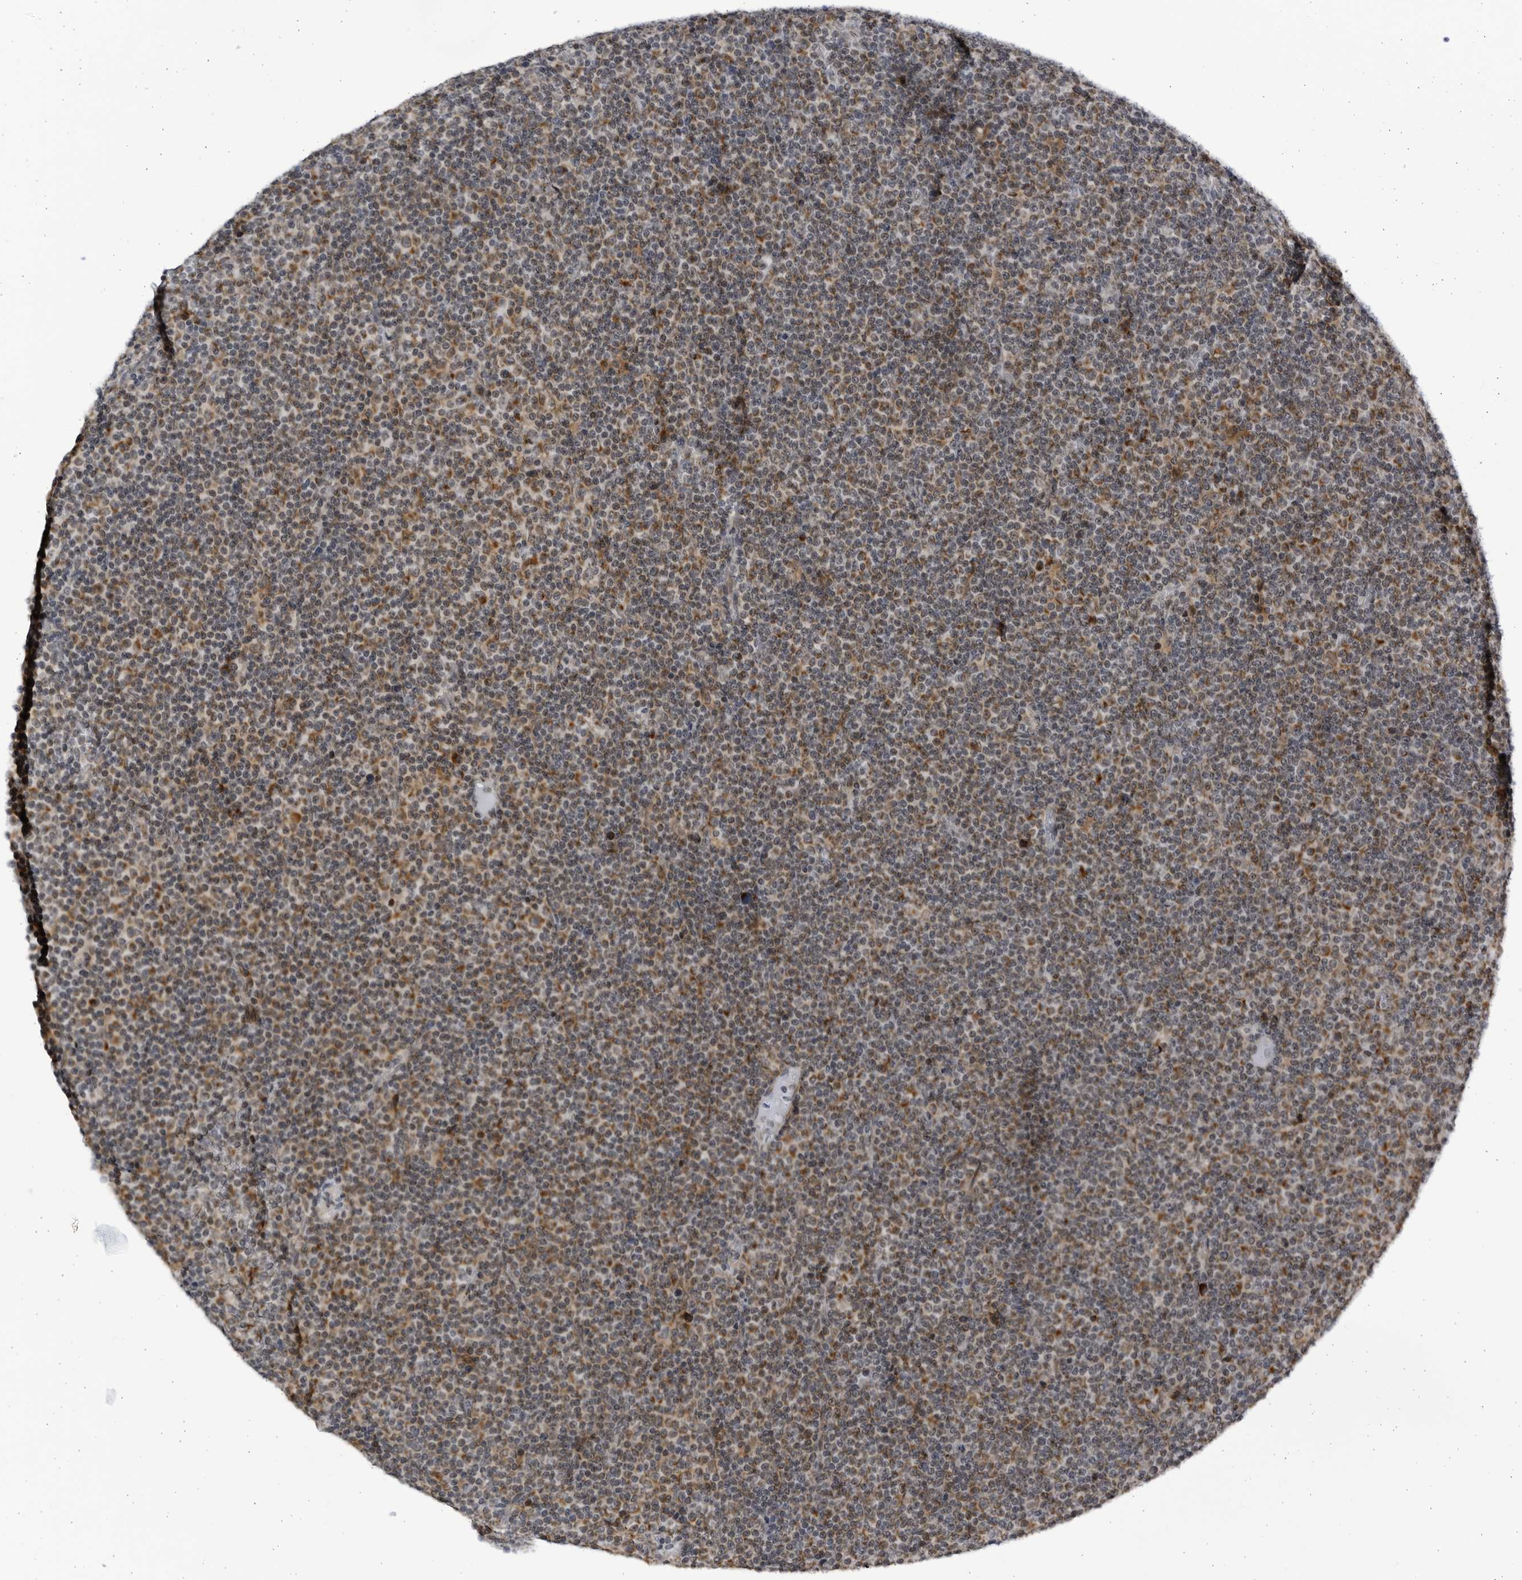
{"staining": {"intensity": "moderate", "quantity": ">75%", "location": "cytoplasmic/membranous,nuclear"}, "tissue": "lymphoma", "cell_type": "Tumor cells", "image_type": "cancer", "snomed": [{"axis": "morphology", "description": "Malignant lymphoma, non-Hodgkin's type, Low grade"}, {"axis": "topography", "description": "Lymph node"}], "caption": "Brown immunohistochemical staining in human lymphoma reveals moderate cytoplasmic/membranous and nuclear positivity in about >75% of tumor cells.", "gene": "SLC25A22", "patient": {"sex": "female", "age": 67}}